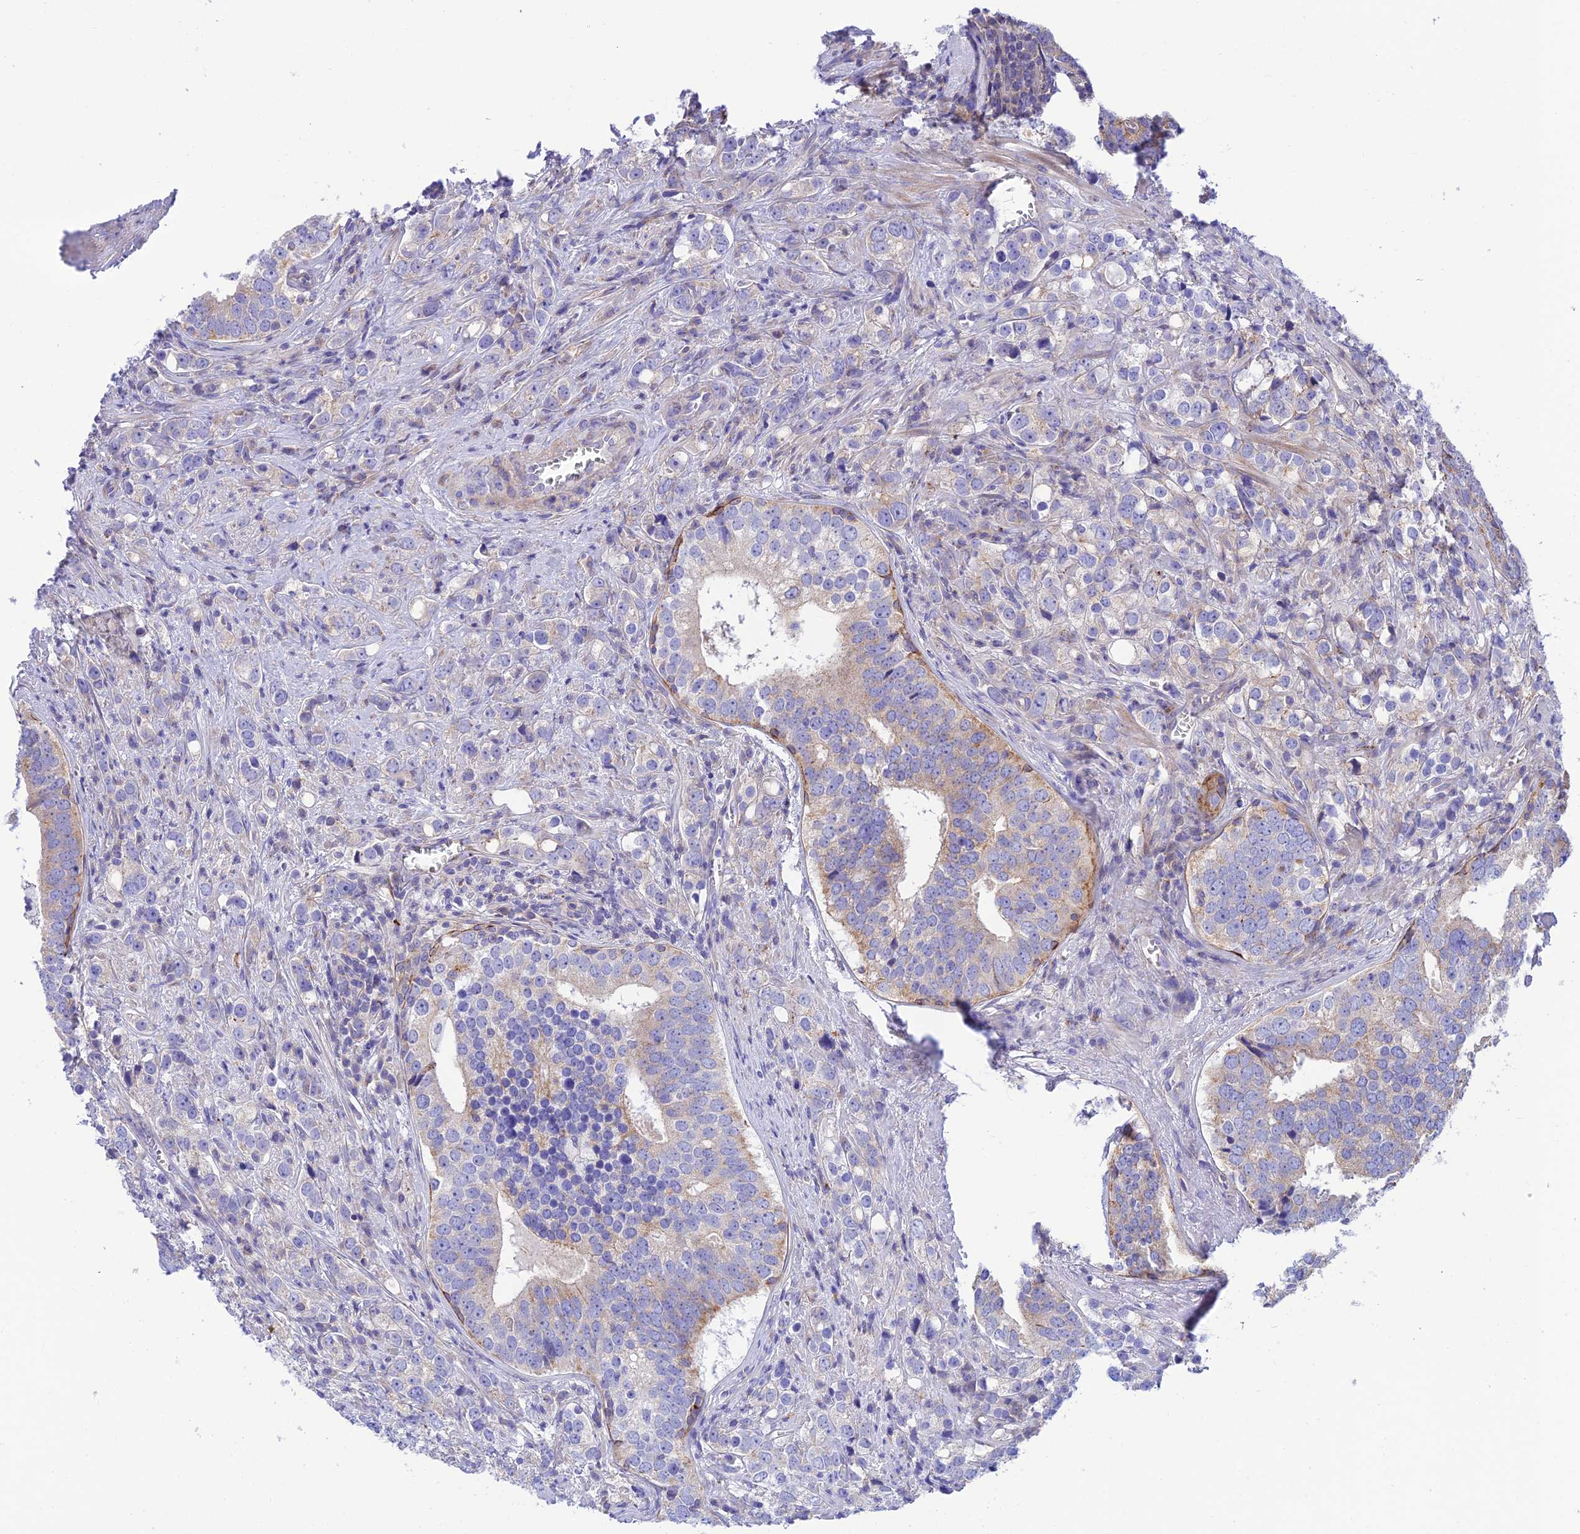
{"staining": {"intensity": "negative", "quantity": "none", "location": "none"}, "tissue": "prostate cancer", "cell_type": "Tumor cells", "image_type": "cancer", "snomed": [{"axis": "morphology", "description": "Adenocarcinoma, High grade"}, {"axis": "topography", "description": "Prostate"}], "caption": "A photomicrograph of human prostate cancer is negative for staining in tumor cells.", "gene": "CCDC157", "patient": {"sex": "male", "age": 71}}